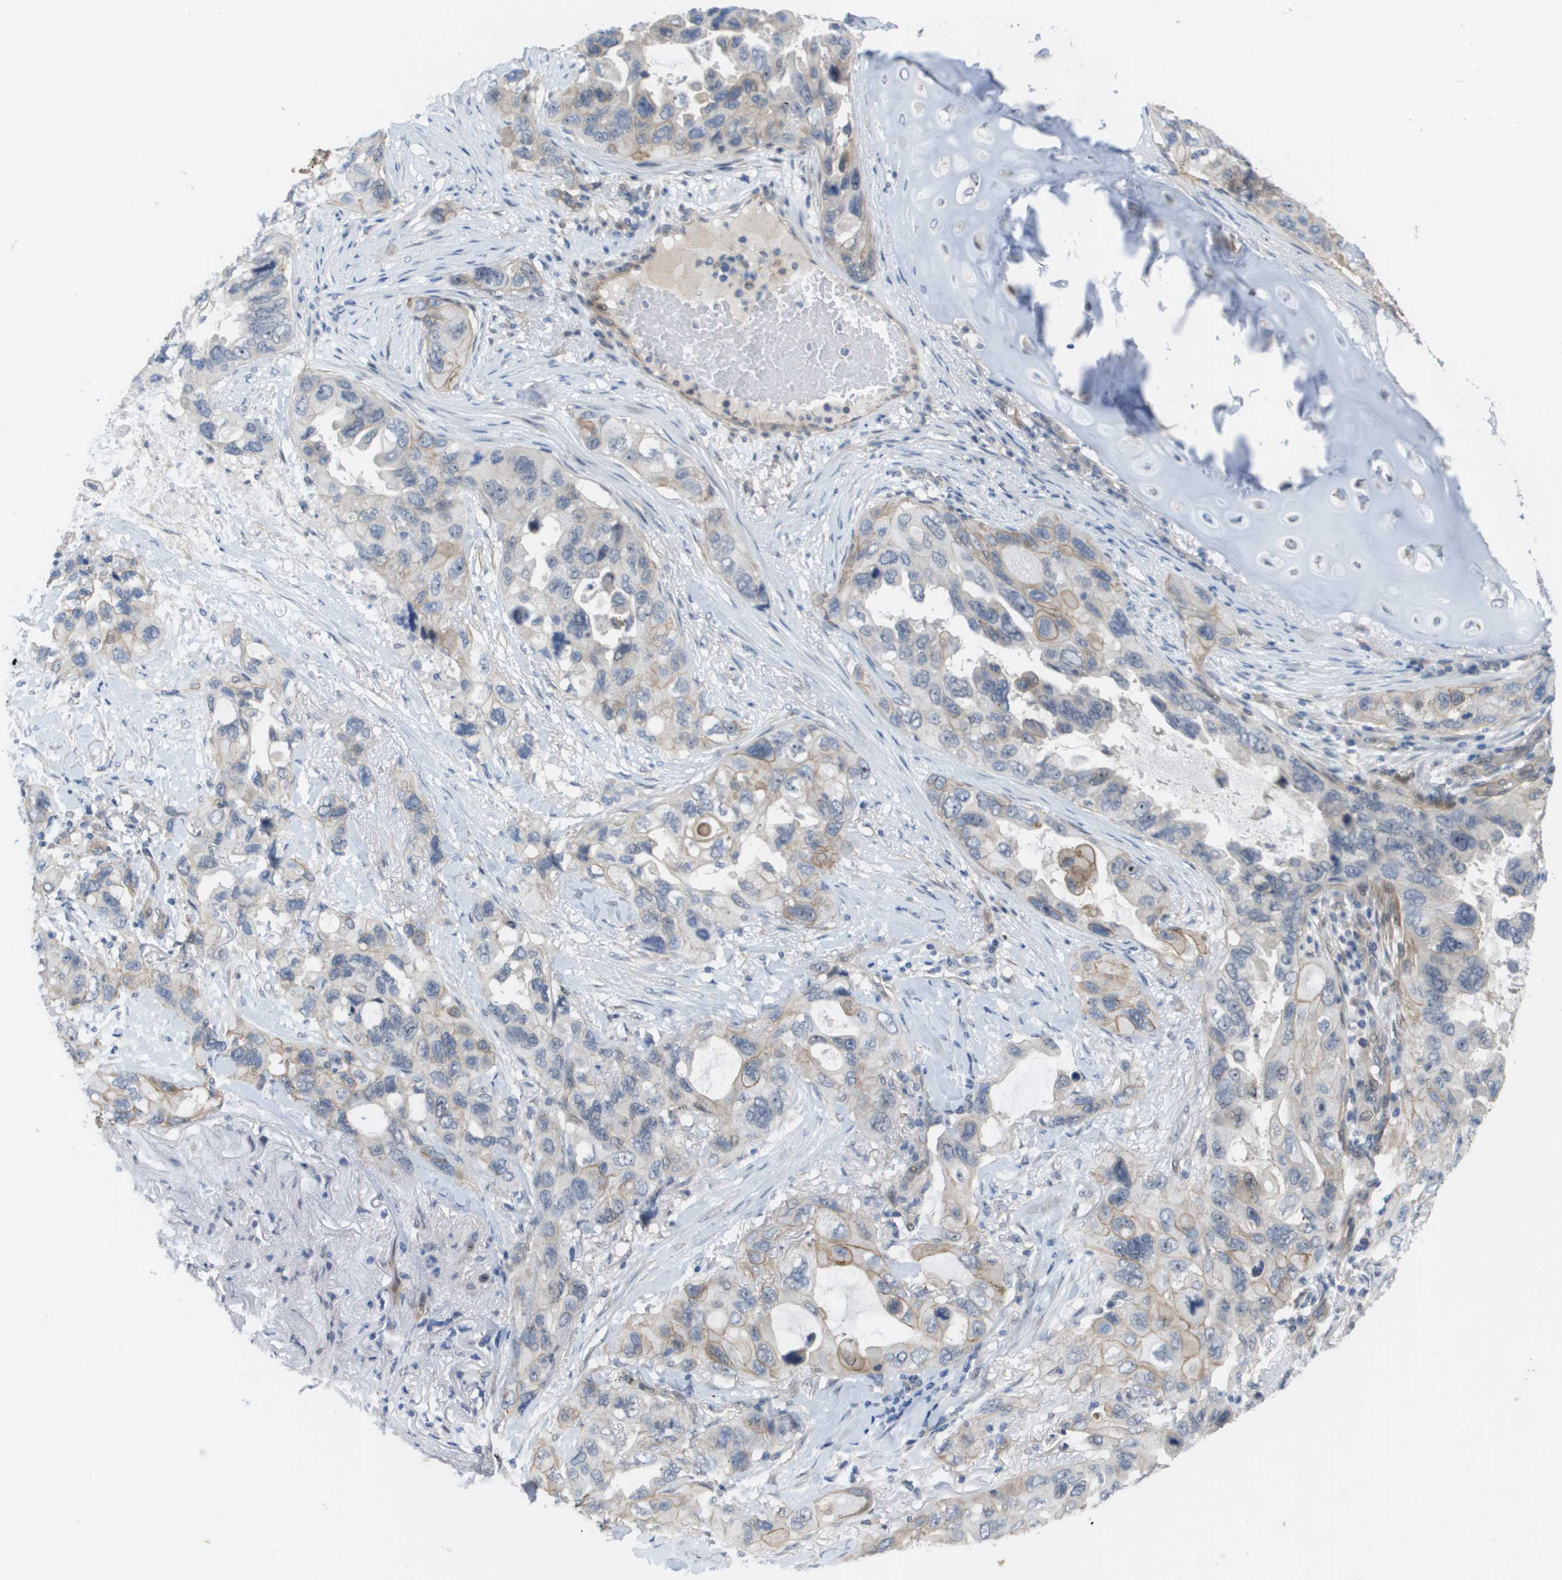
{"staining": {"intensity": "weak", "quantity": "<25%", "location": "cytoplasmic/membranous"}, "tissue": "lung cancer", "cell_type": "Tumor cells", "image_type": "cancer", "snomed": [{"axis": "morphology", "description": "Squamous cell carcinoma, NOS"}, {"axis": "topography", "description": "Lung"}], "caption": "A histopathology image of lung cancer stained for a protein reveals no brown staining in tumor cells.", "gene": "MTARC2", "patient": {"sex": "female", "age": 73}}